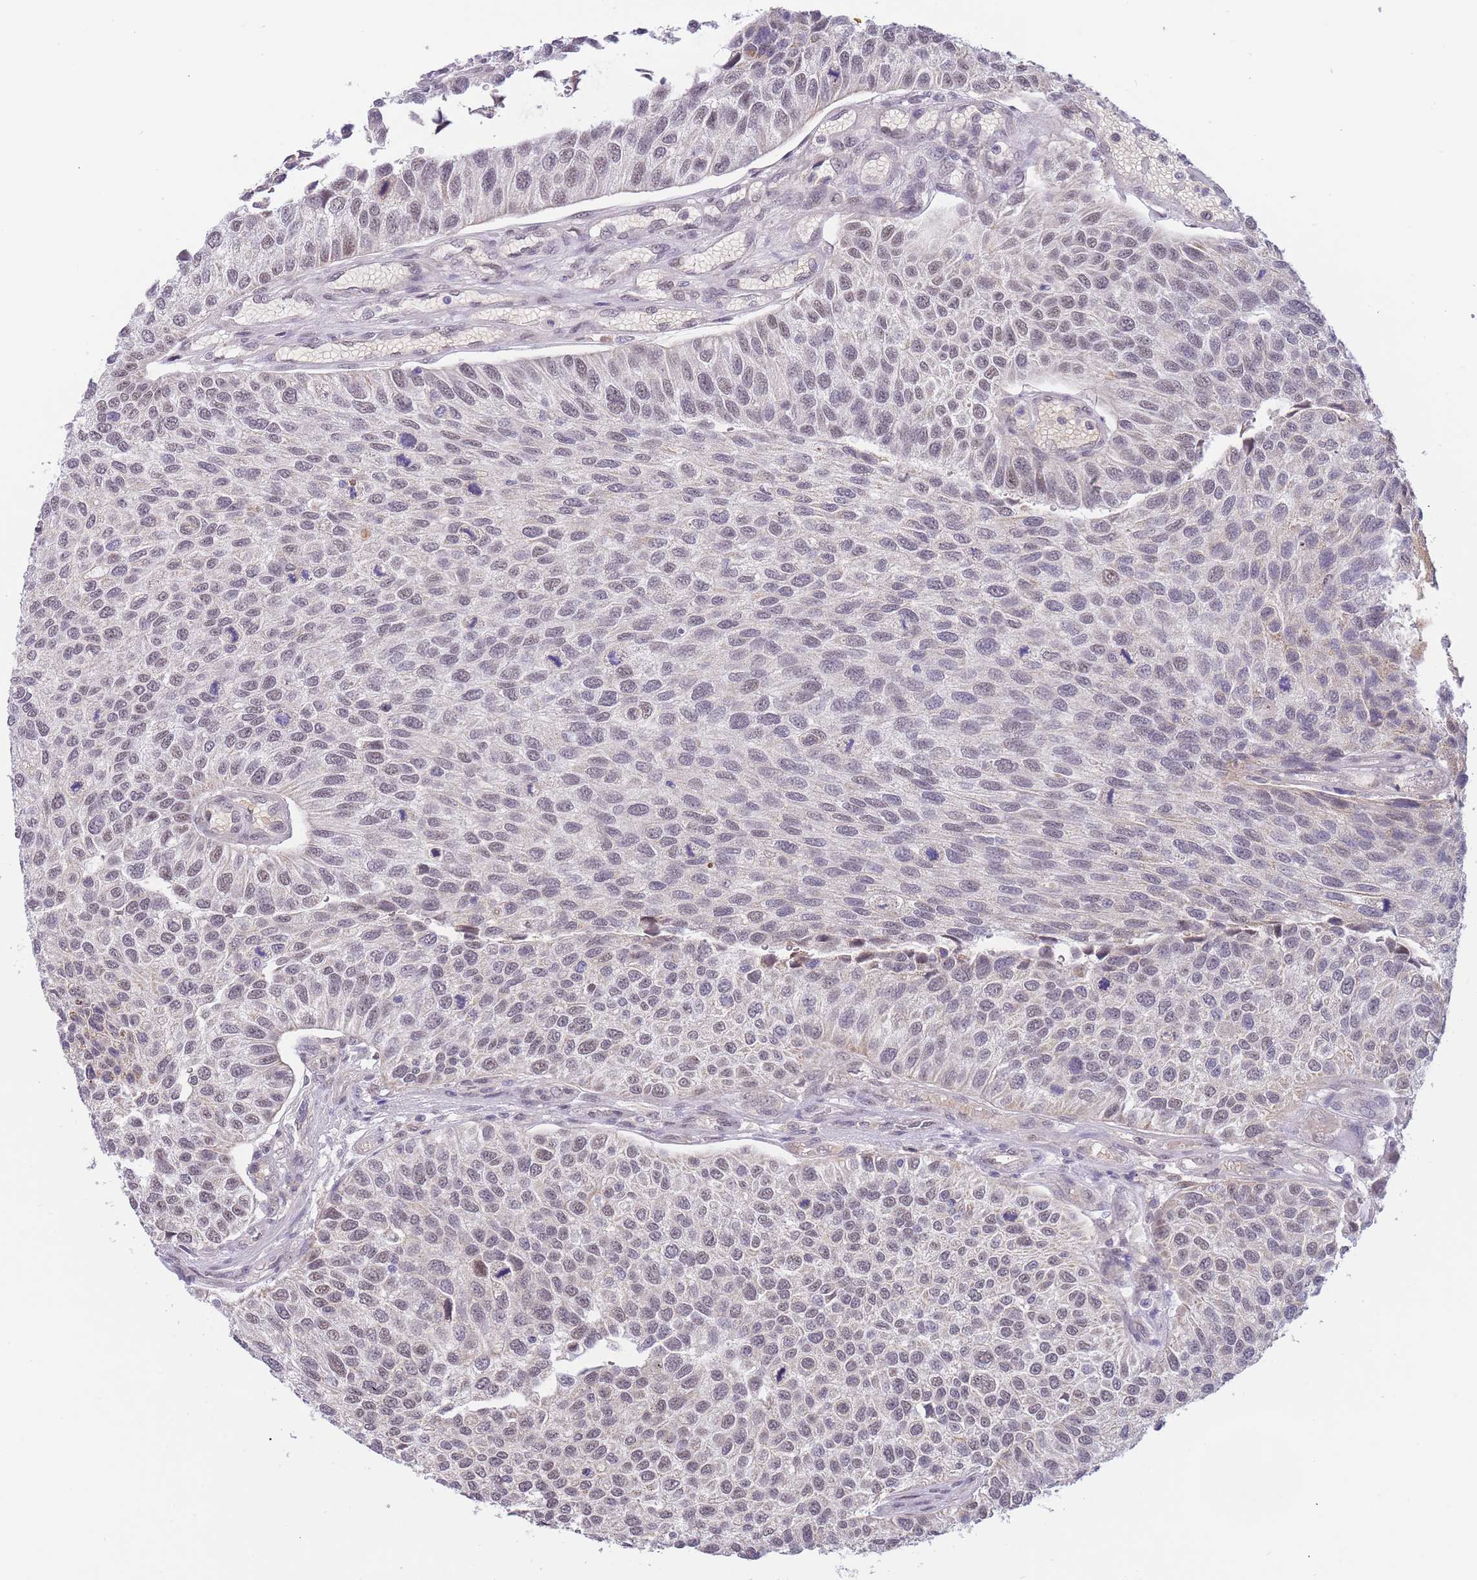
{"staining": {"intensity": "weak", "quantity": "25%-75%", "location": "nuclear"}, "tissue": "urothelial cancer", "cell_type": "Tumor cells", "image_type": "cancer", "snomed": [{"axis": "morphology", "description": "Urothelial carcinoma, NOS"}, {"axis": "topography", "description": "Urinary bladder"}], "caption": "Transitional cell carcinoma tissue demonstrates weak nuclear expression in about 25%-75% of tumor cells", "gene": "GOLGA6L25", "patient": {"sex": "male", "age": 55}}